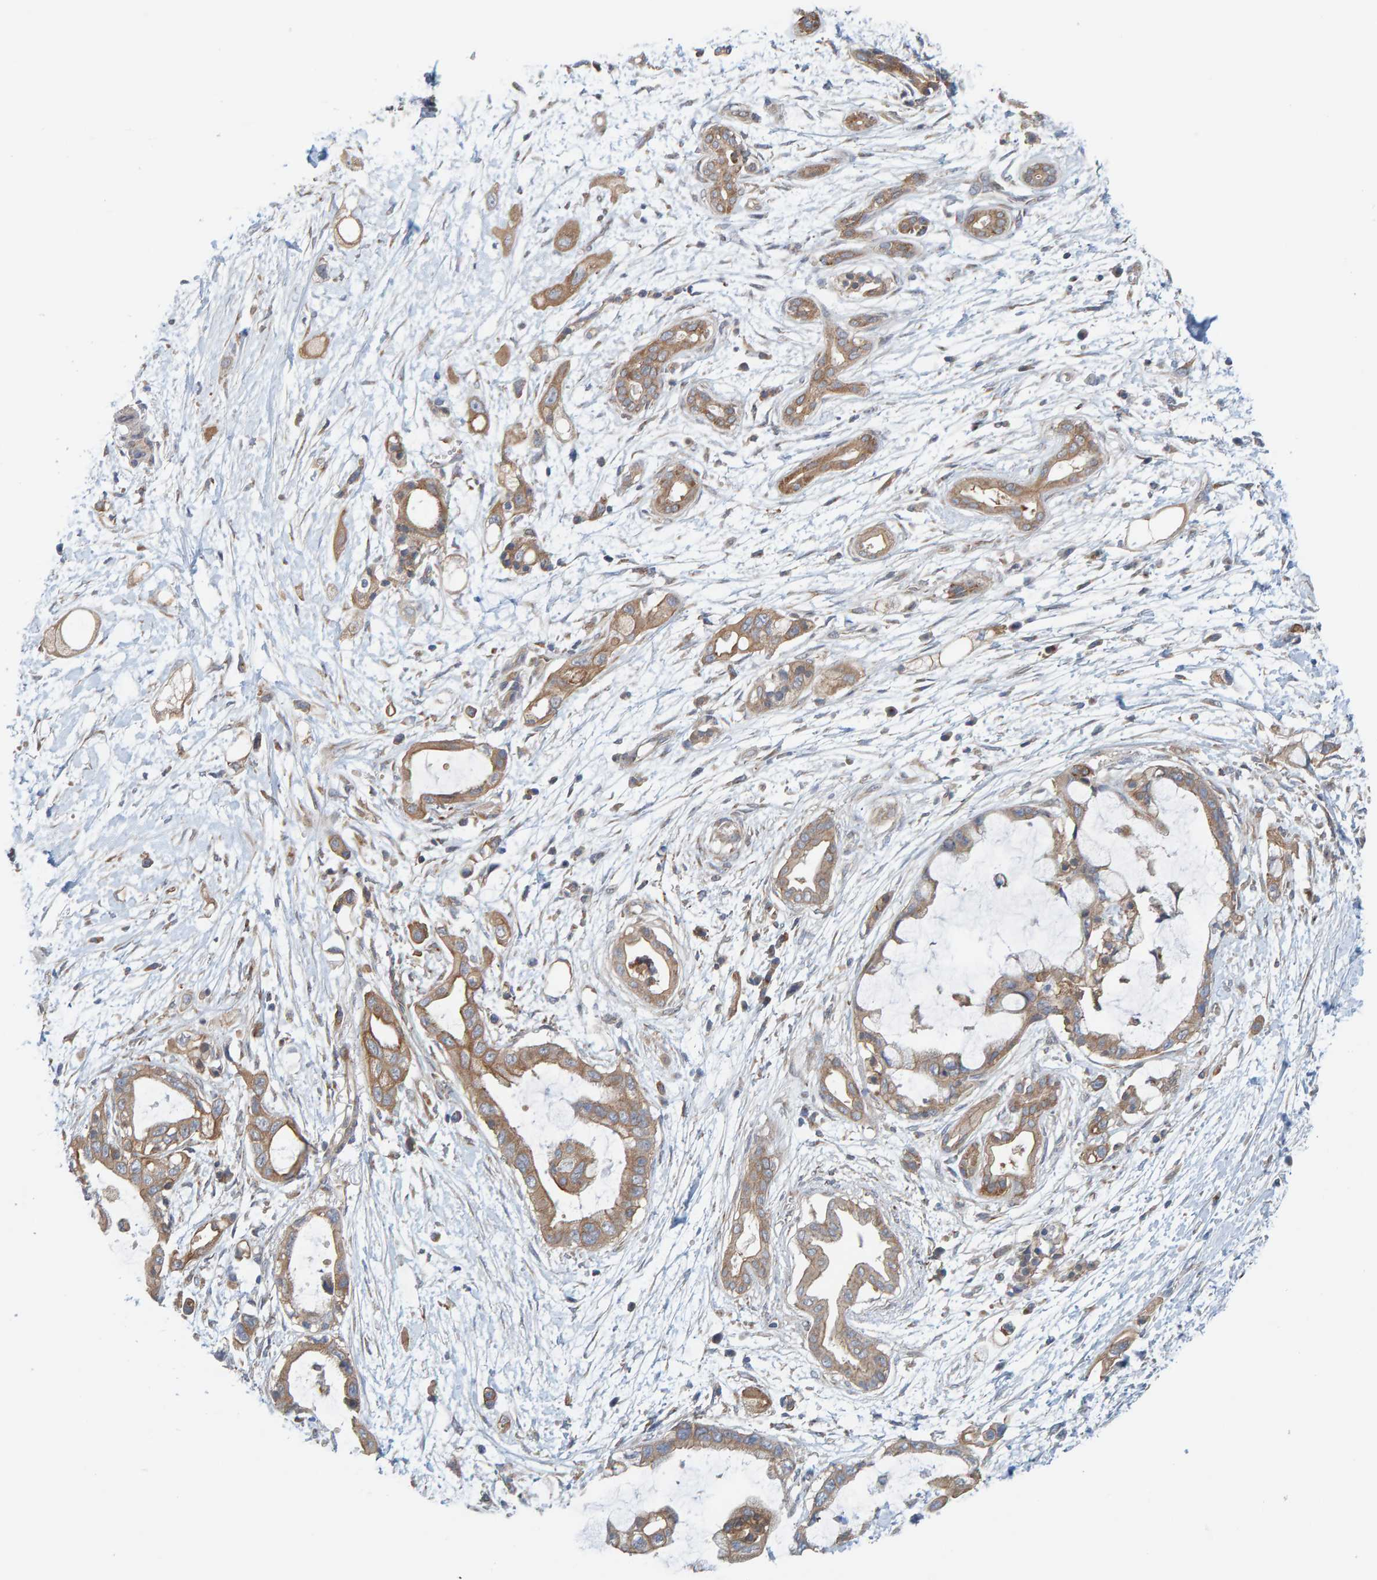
{"staining": {"intensity": "moderate", "quantity": ">75%", "location": "cytoplasmic/membranous"}, "tissue": "pancreatic cancer", "cell_type": "Tumor cells", "image_type": "cancer", "snomed": [{"axis": "morphology", "description": "Adenocarcinoma, NOS"}, {"axis": "topography", "description": "Pancreas"}], "caption": "Immunohistochemical staining of human adenocarcinoma (pancreatic) displays medium levels of moderate cytoplasmic/membranous protein expression in about >75% of tumor cells. (Brightfield microscopy of DAB IHC at high magnification).", "gene": "UBAP1", "patient": {"sex": "male", "age": 59}}